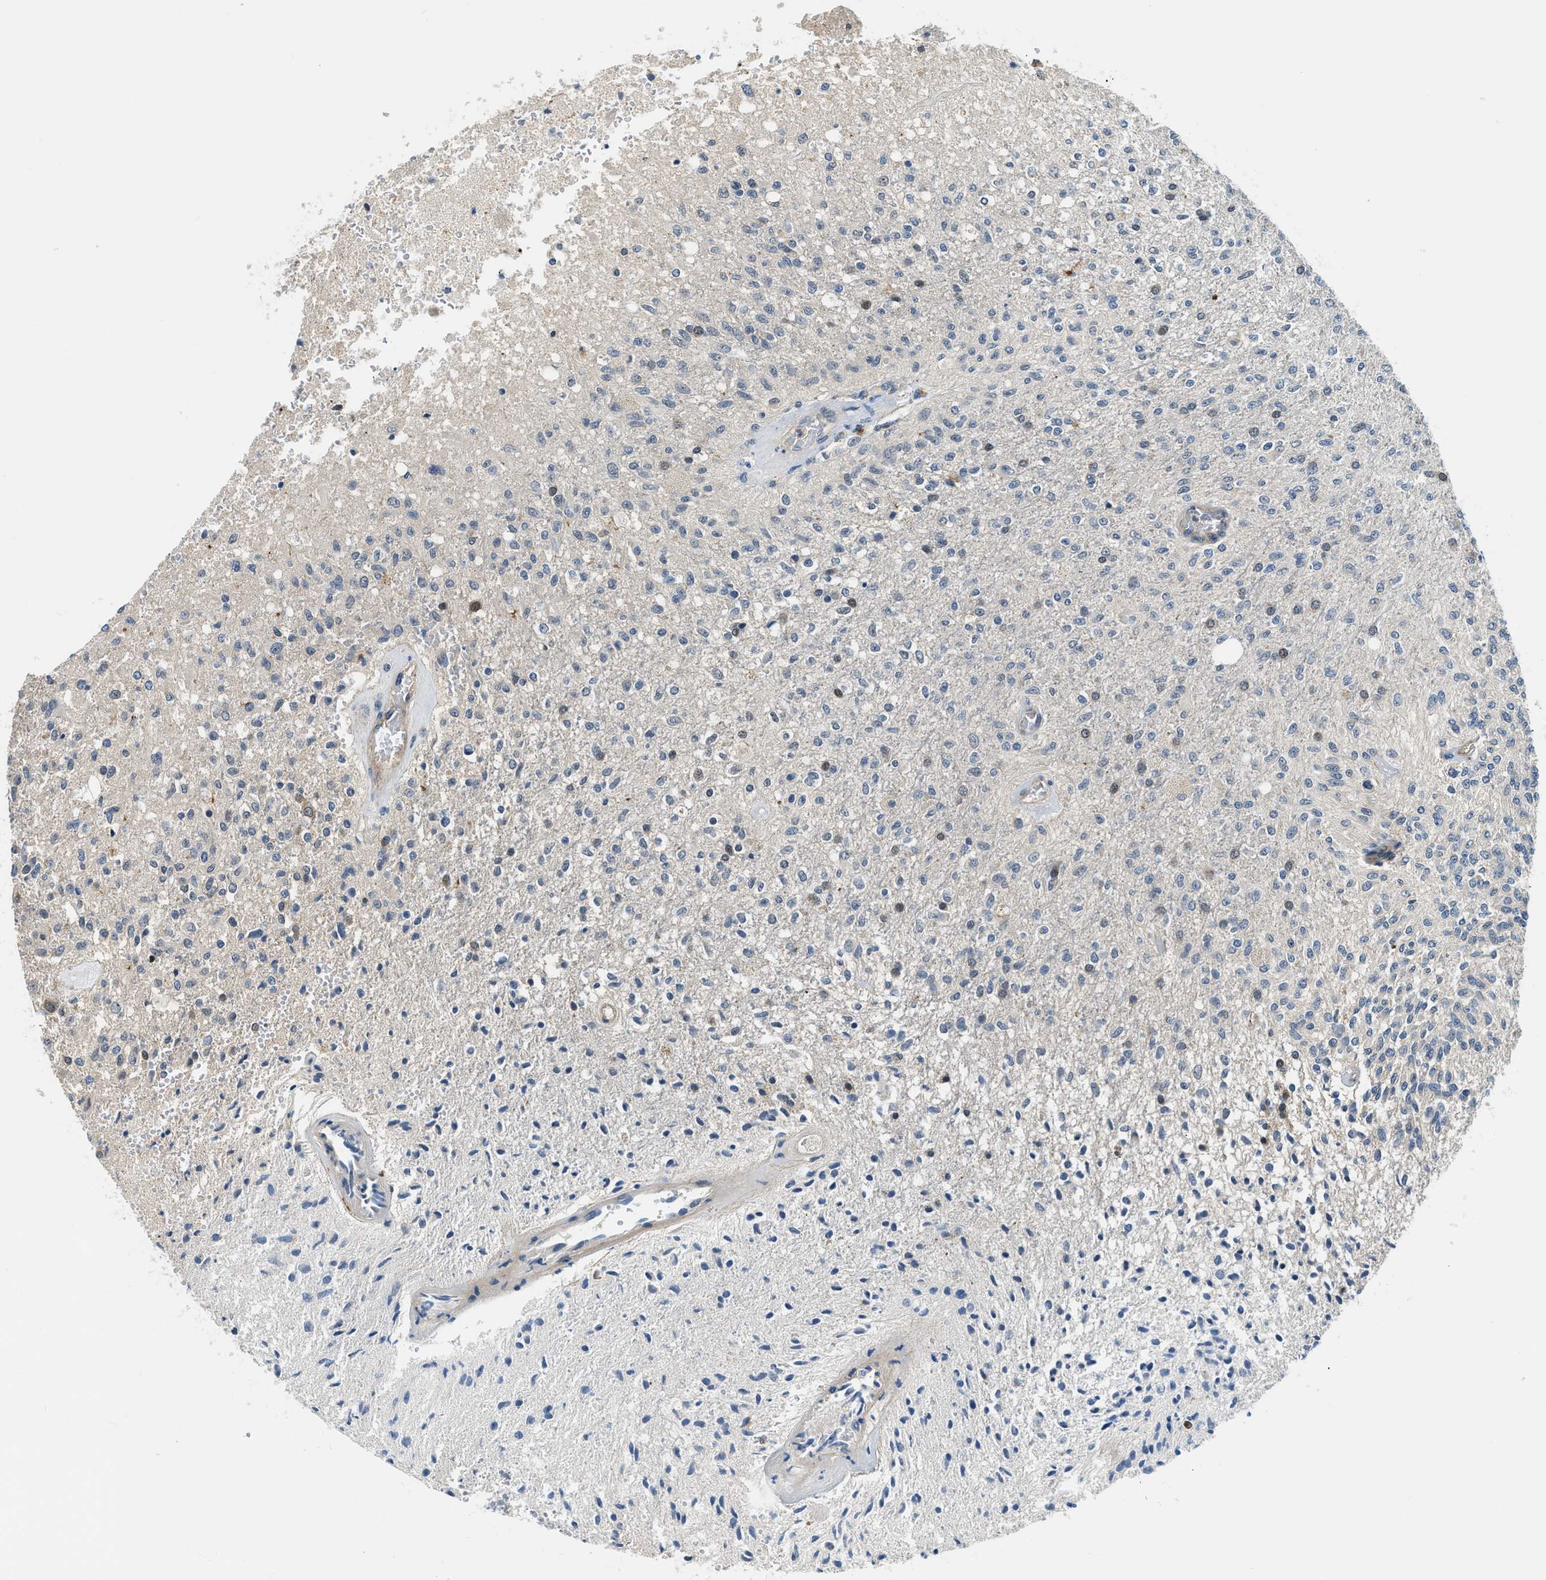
{"staining": {"intensity": "weak", "quantity": "<25%", "location": "cytoplasmic/membranous"}, "tissue": "glioma", "cell_type": "Tumor cells", "image_type": "cancer", "snomed": [{"axis": "morphology", "description": "Normal tissue, NOS"}, {"axis": "morphology", "description": "Glioma, malignant, High grade"}, {"axis": "topography", "description": "Cerebral cortex"}], "caption": "This is an immunohistochemistry (IHC) photomicrograph of glioma. There is no positivity in tumor cells.", "gene": "CBLB", "patient": {"sex": "male", "age": 77}}